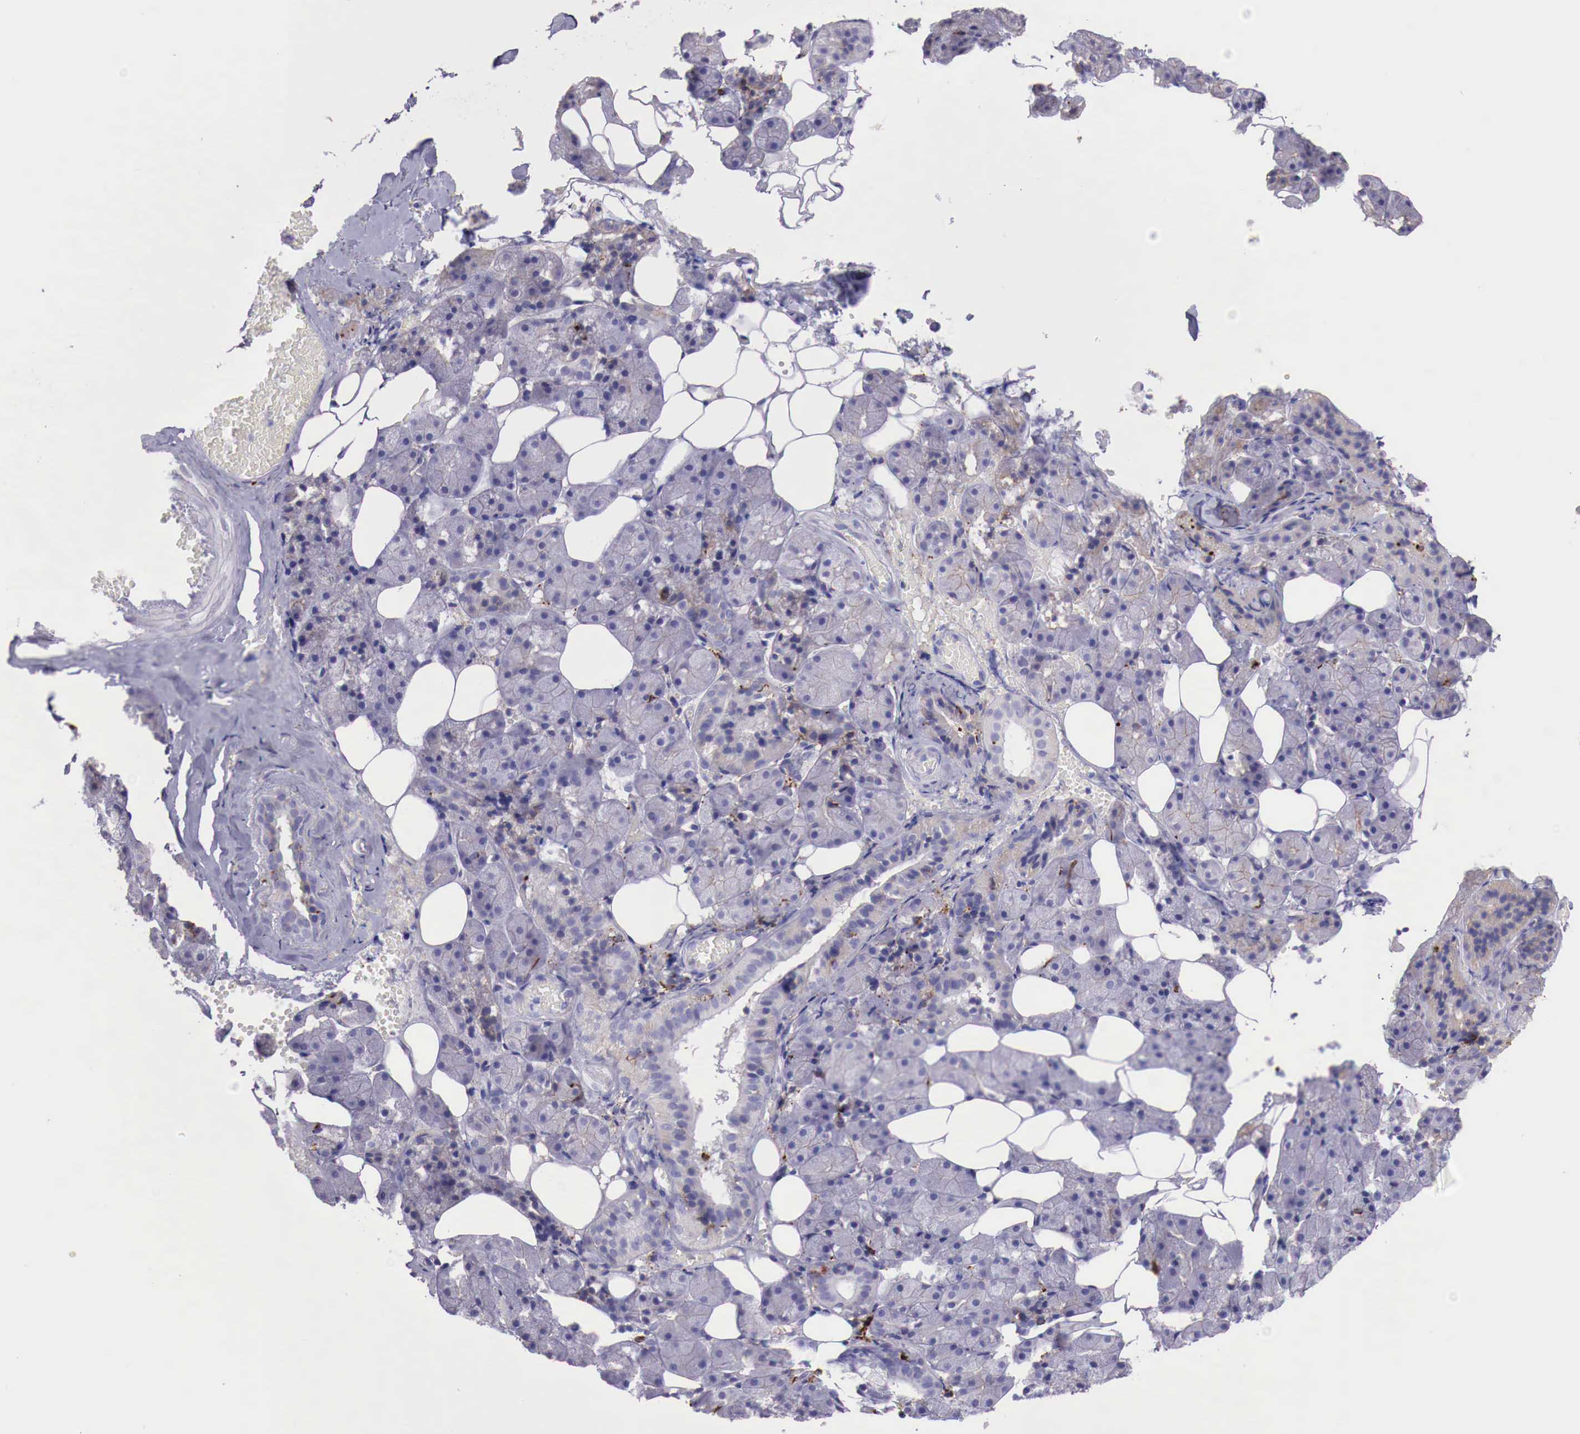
{"staining": {"intensity": "negative", "quantity": "none", "location": "none"}, "tissue": "salivary gland", "cell_type": "Glandular cells", "image_type": "normal", "snomed": [{"axis": "morphology", "description": "Normal tissue, NOS"}, {"axis": "topography", "description": "Salivary gland"}], "caption": "IHC of normal human salivary gland shows no staining in glandular cells.", "gene": "MSR1", "patient": {"sex": "female", "age": 55}}